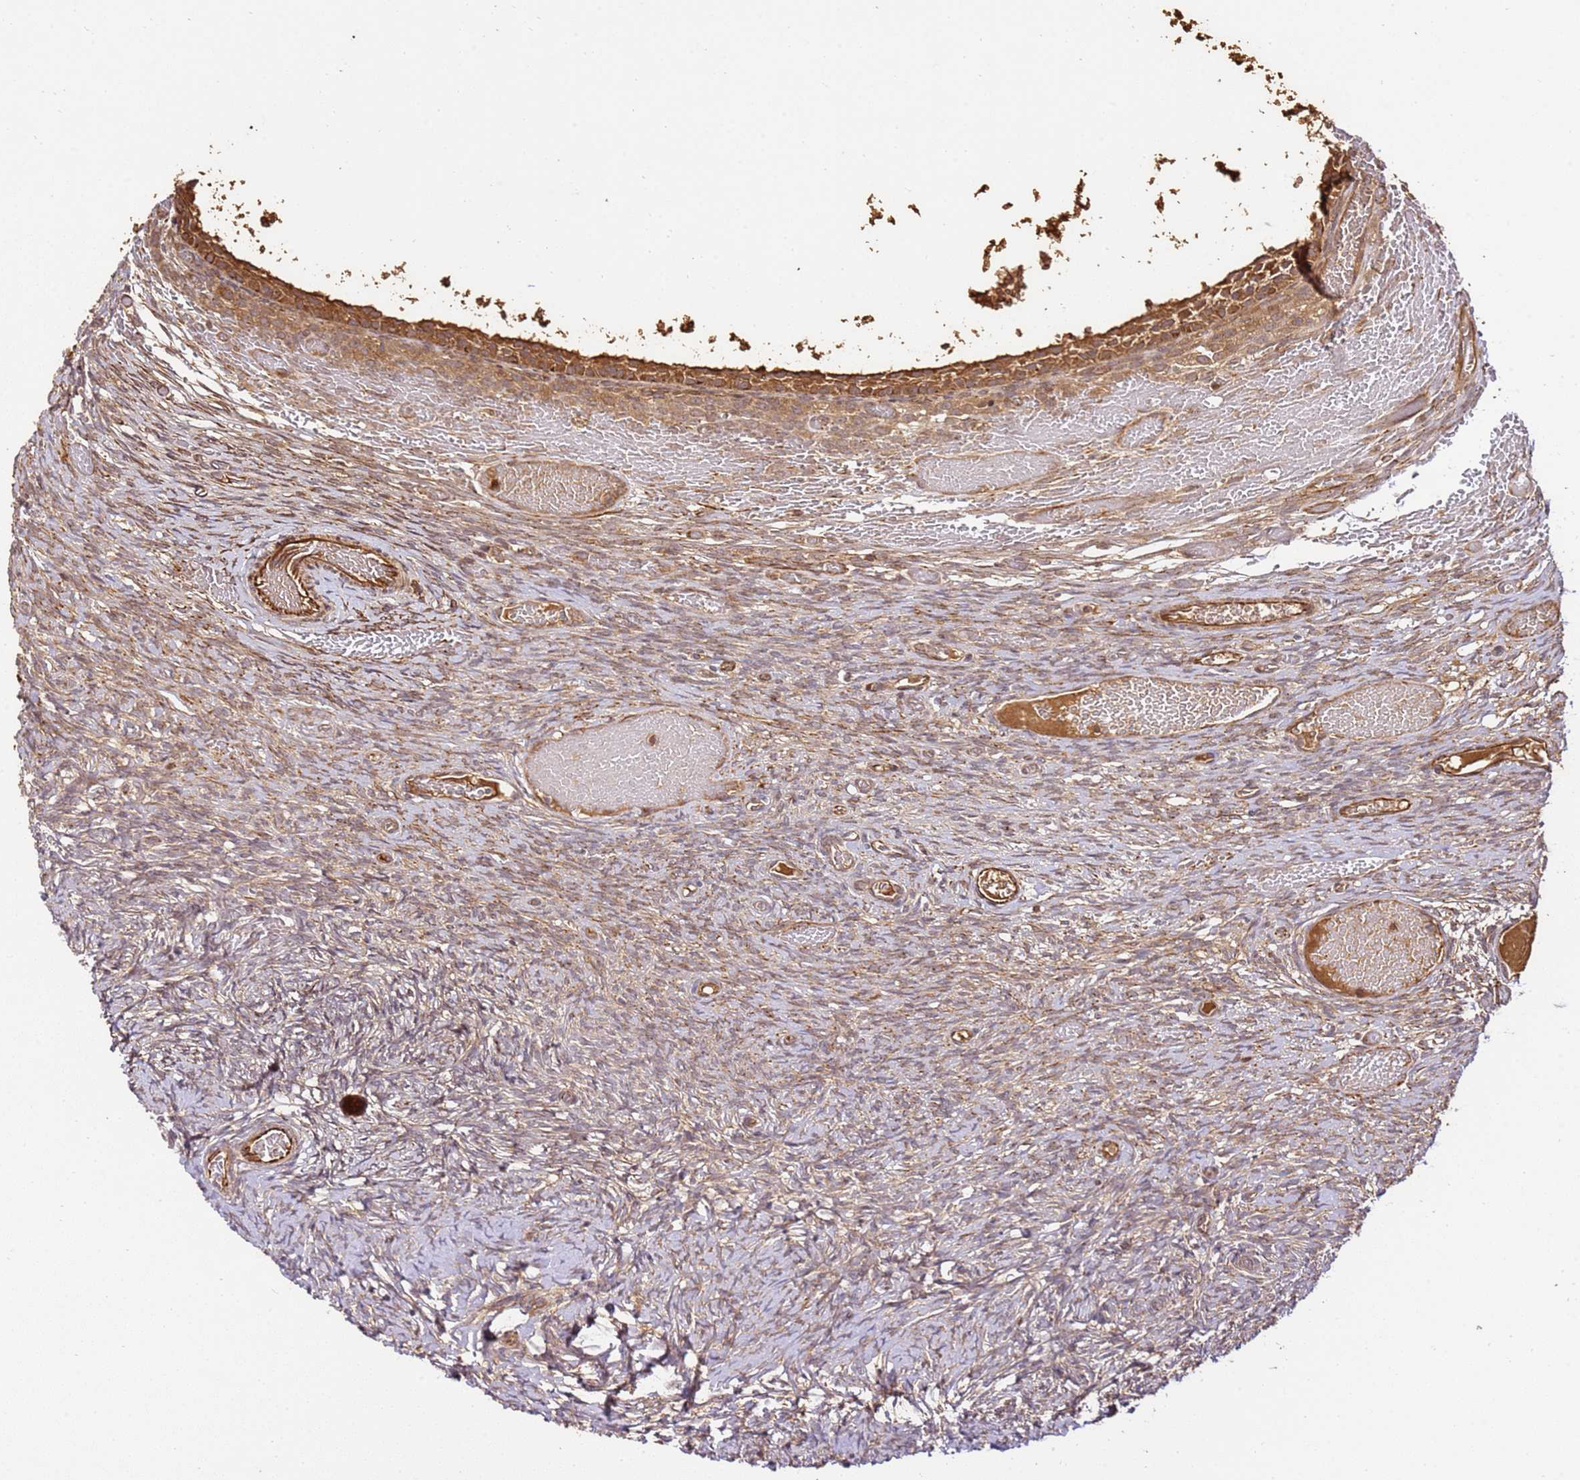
{"staining": {"intensity": "moderate", "quantity": ">75%", "location": "cytoplasmic/membranous"}, "tissue": "ovary", "cell_type": "Ovarian stroma cells", "image_type": "normal", "snomed": [{"axis": "morphology", "description": "Adenocarcinoma, NOS"}, {"axis": "topography", "description": "Endometrium"}], "caption": "Immunohistochemistry (IHC) staining of unremarkable ovary, which shows medium levels of moderate cytoplasmic/membranous staining in approximately >75% of ovarian stroma cells indicating moderate cytoplasmic/membranous protein positivity. The staining was performed using DAB (3,3'-diaminobenzidine) (brown) for protein detection and nuclei were counterstained in hematoxylin (blue).", "gene": "KATNAL2", "patient": {"sex": "female", "age": 32}}